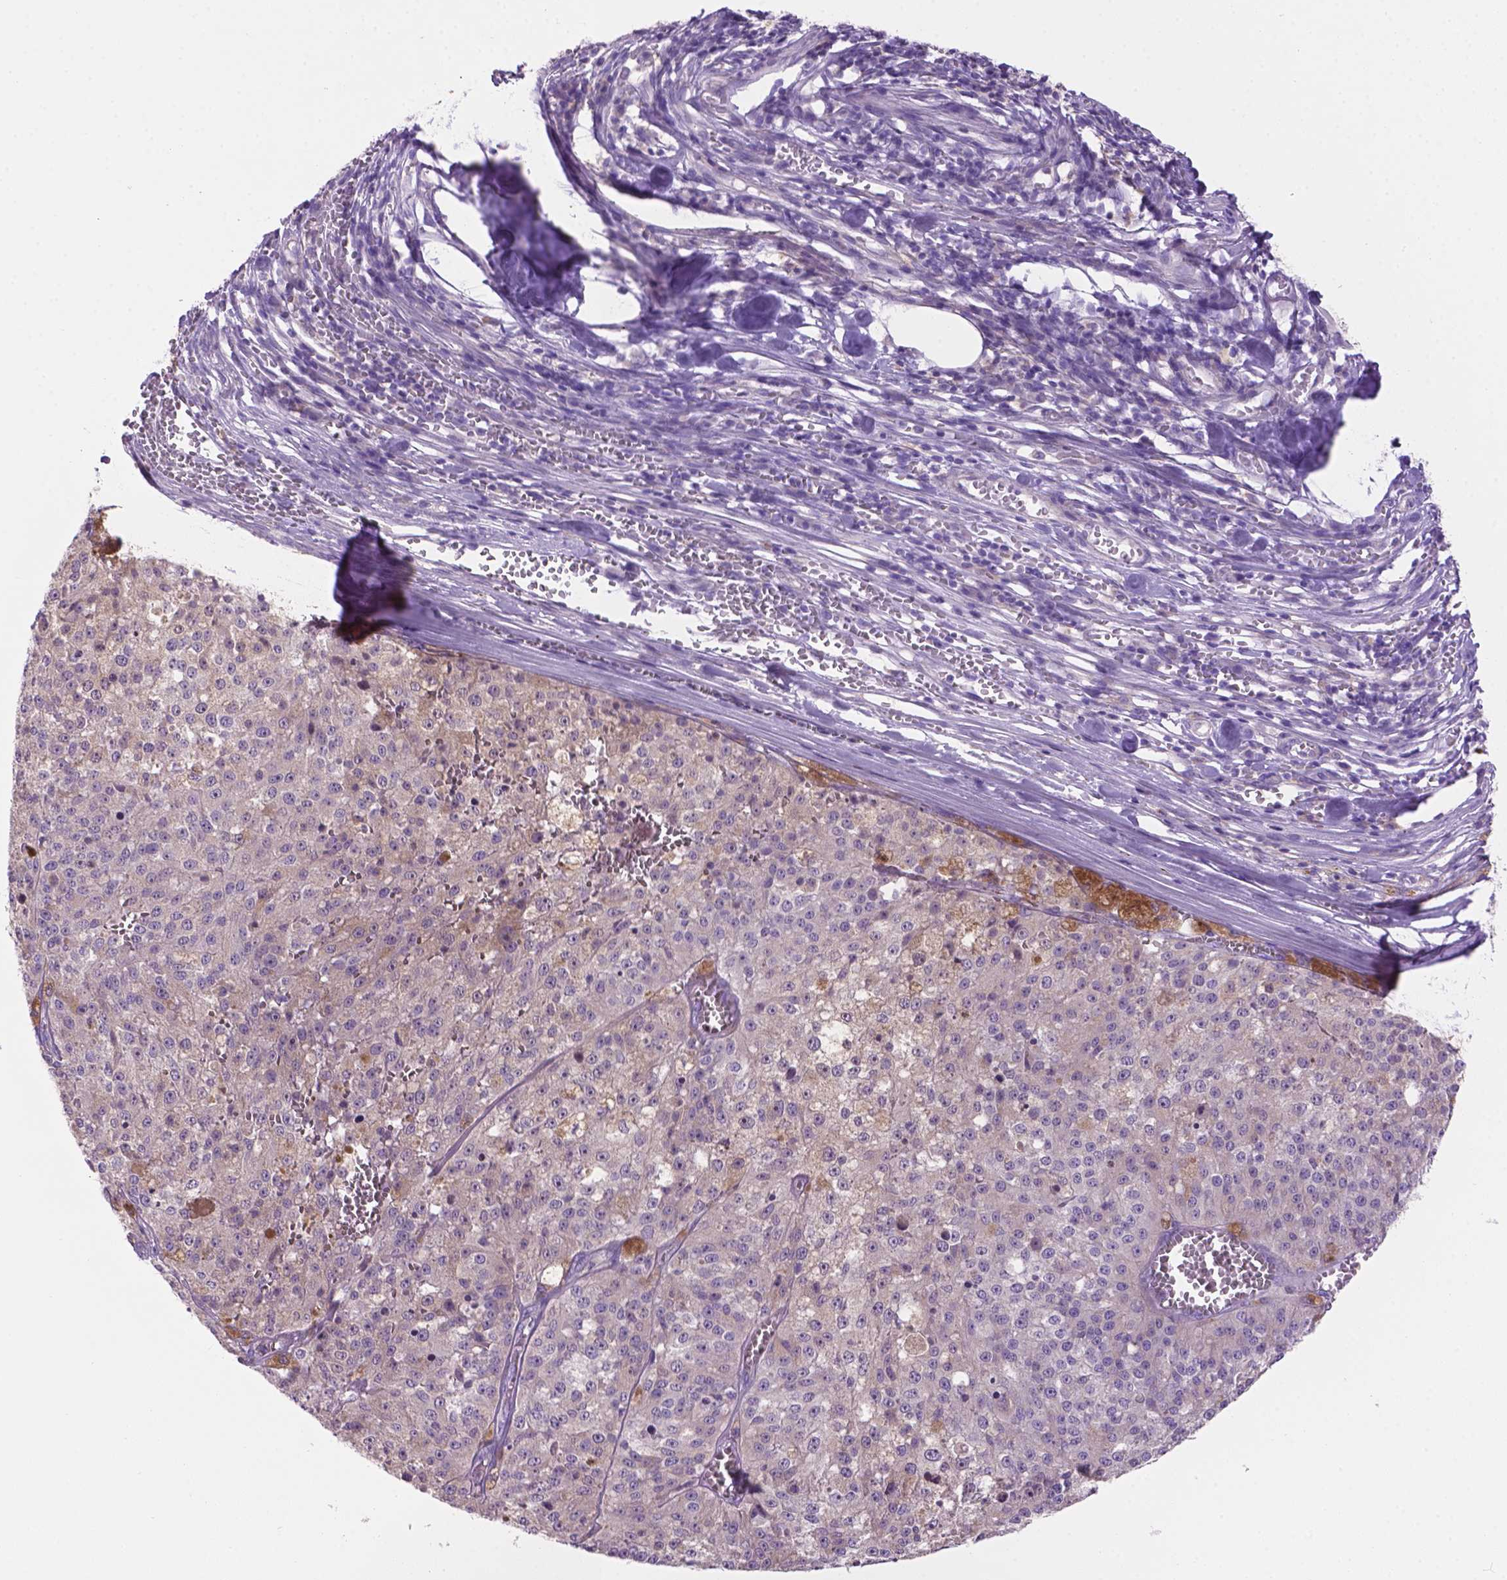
{"staining": {"intensity": "negative", "quantity": "none", "location": "none"}, "tissue": "melanoma", "cell_type": "Tumor cells", "image_type": "cancer", "snomed": [{"axis": "morphology", "description": "Malignant melanoma, Metastatic site"}, {"axis": "topography", "description": "Lymph node"}], "caption": "There is no significant expression in tumor cells of malignant melanoma (metastatic site). The staining is performed using DAB (3,3'-diaminobenzidine) brown chromogen with nuclei counter-stained in using hematoxylin.", "gene": "CDH7", "patient": {"sex": "female", "age": 64}}